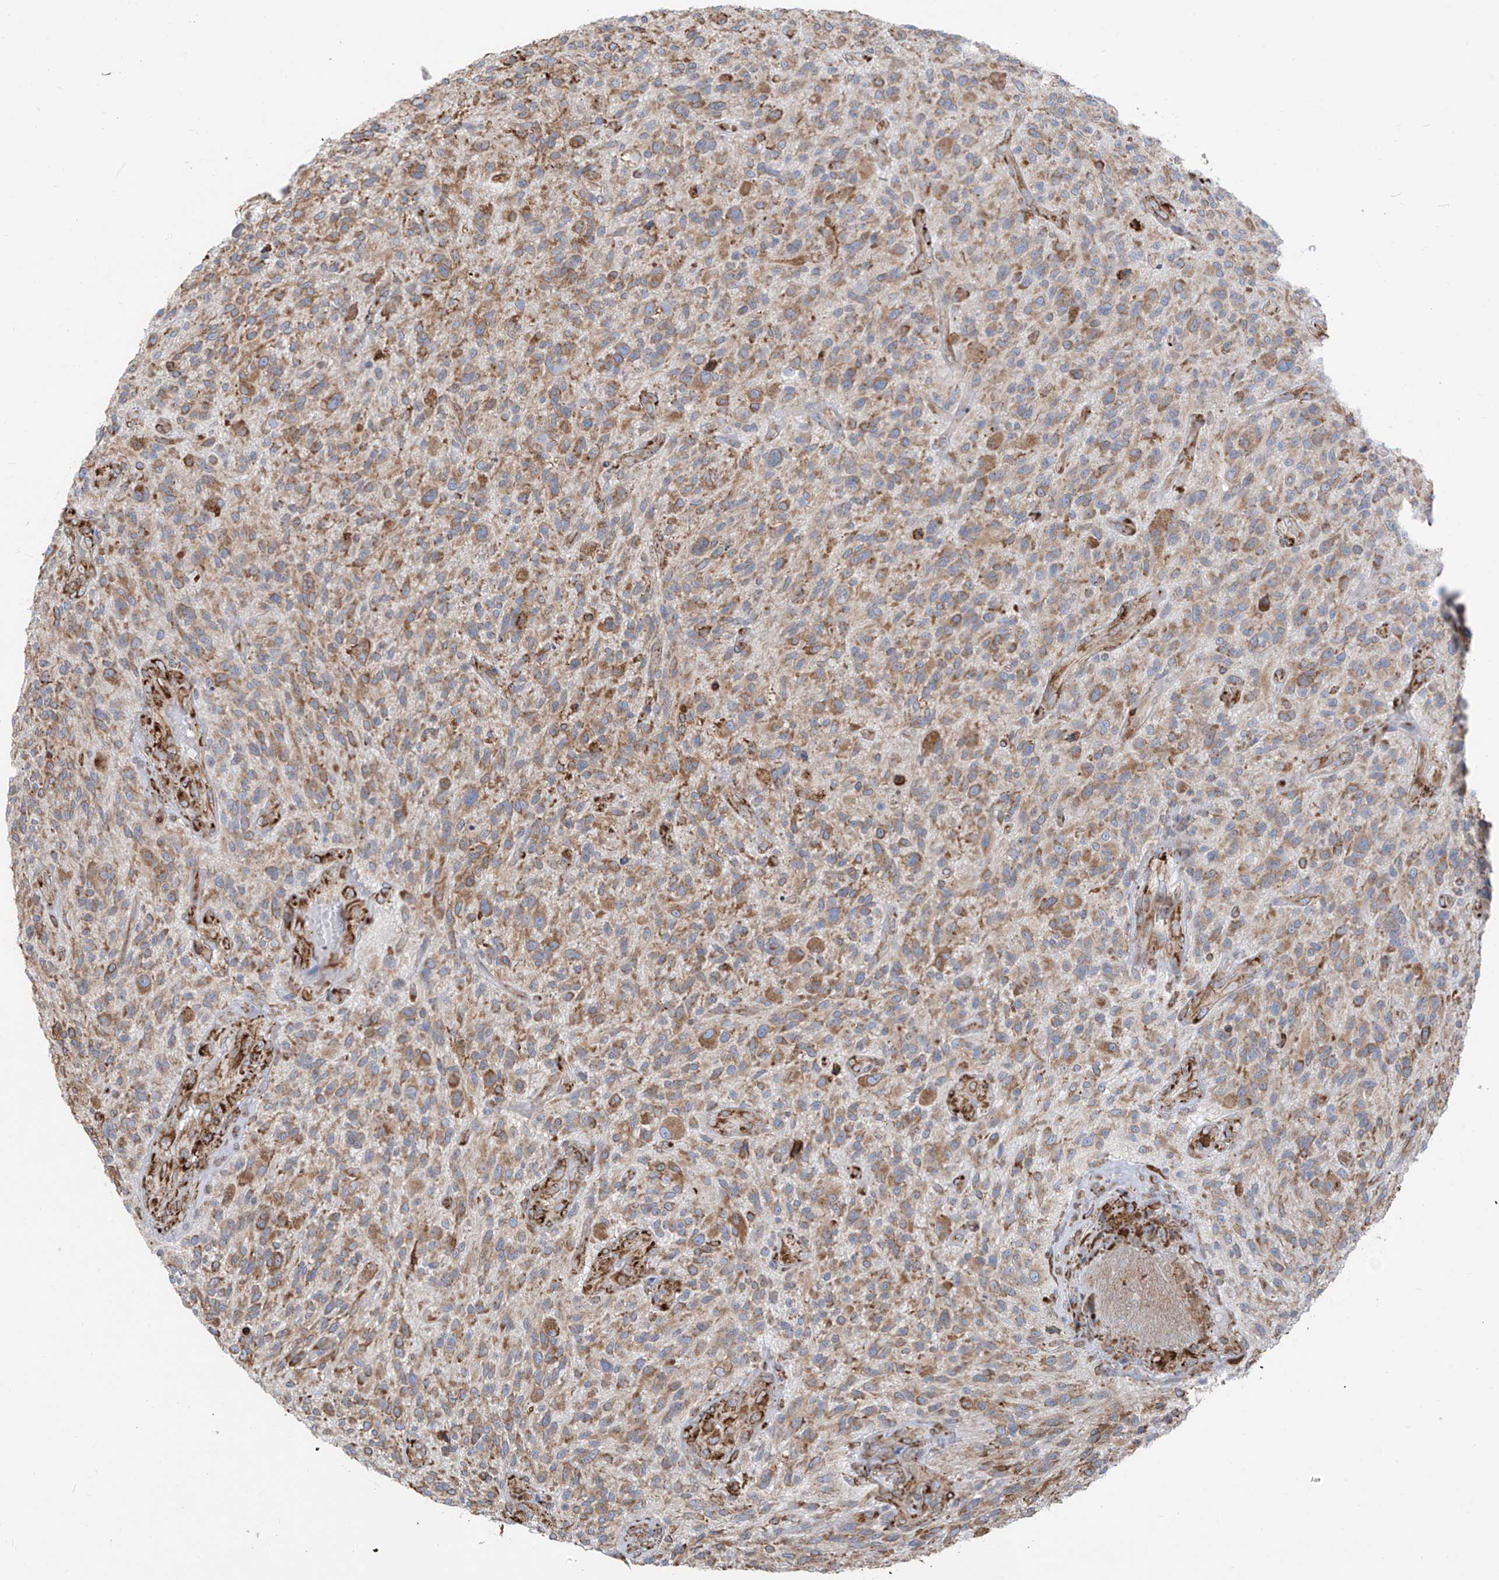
{"staining": {"intensity": "moderate", "quantity": ">75%", "location": "cytoplasmic/membranous"}, "tissue": "glioma", "cell_type": "Tumor cells", "image_type": "cancer", "snomed": [{"axis": "morphology", "description": "Glioma, malignant, High grade"}, {"axis": "topography", "description": "Brain"}], "caption": "Glioma stained for a protein (brown) reveals moderate cytoplasmic/membranous positive expression in approximately >75% of tumor cells.", "gene": "ZNF354C", "patient": {"sex": "male", "age": 47}}